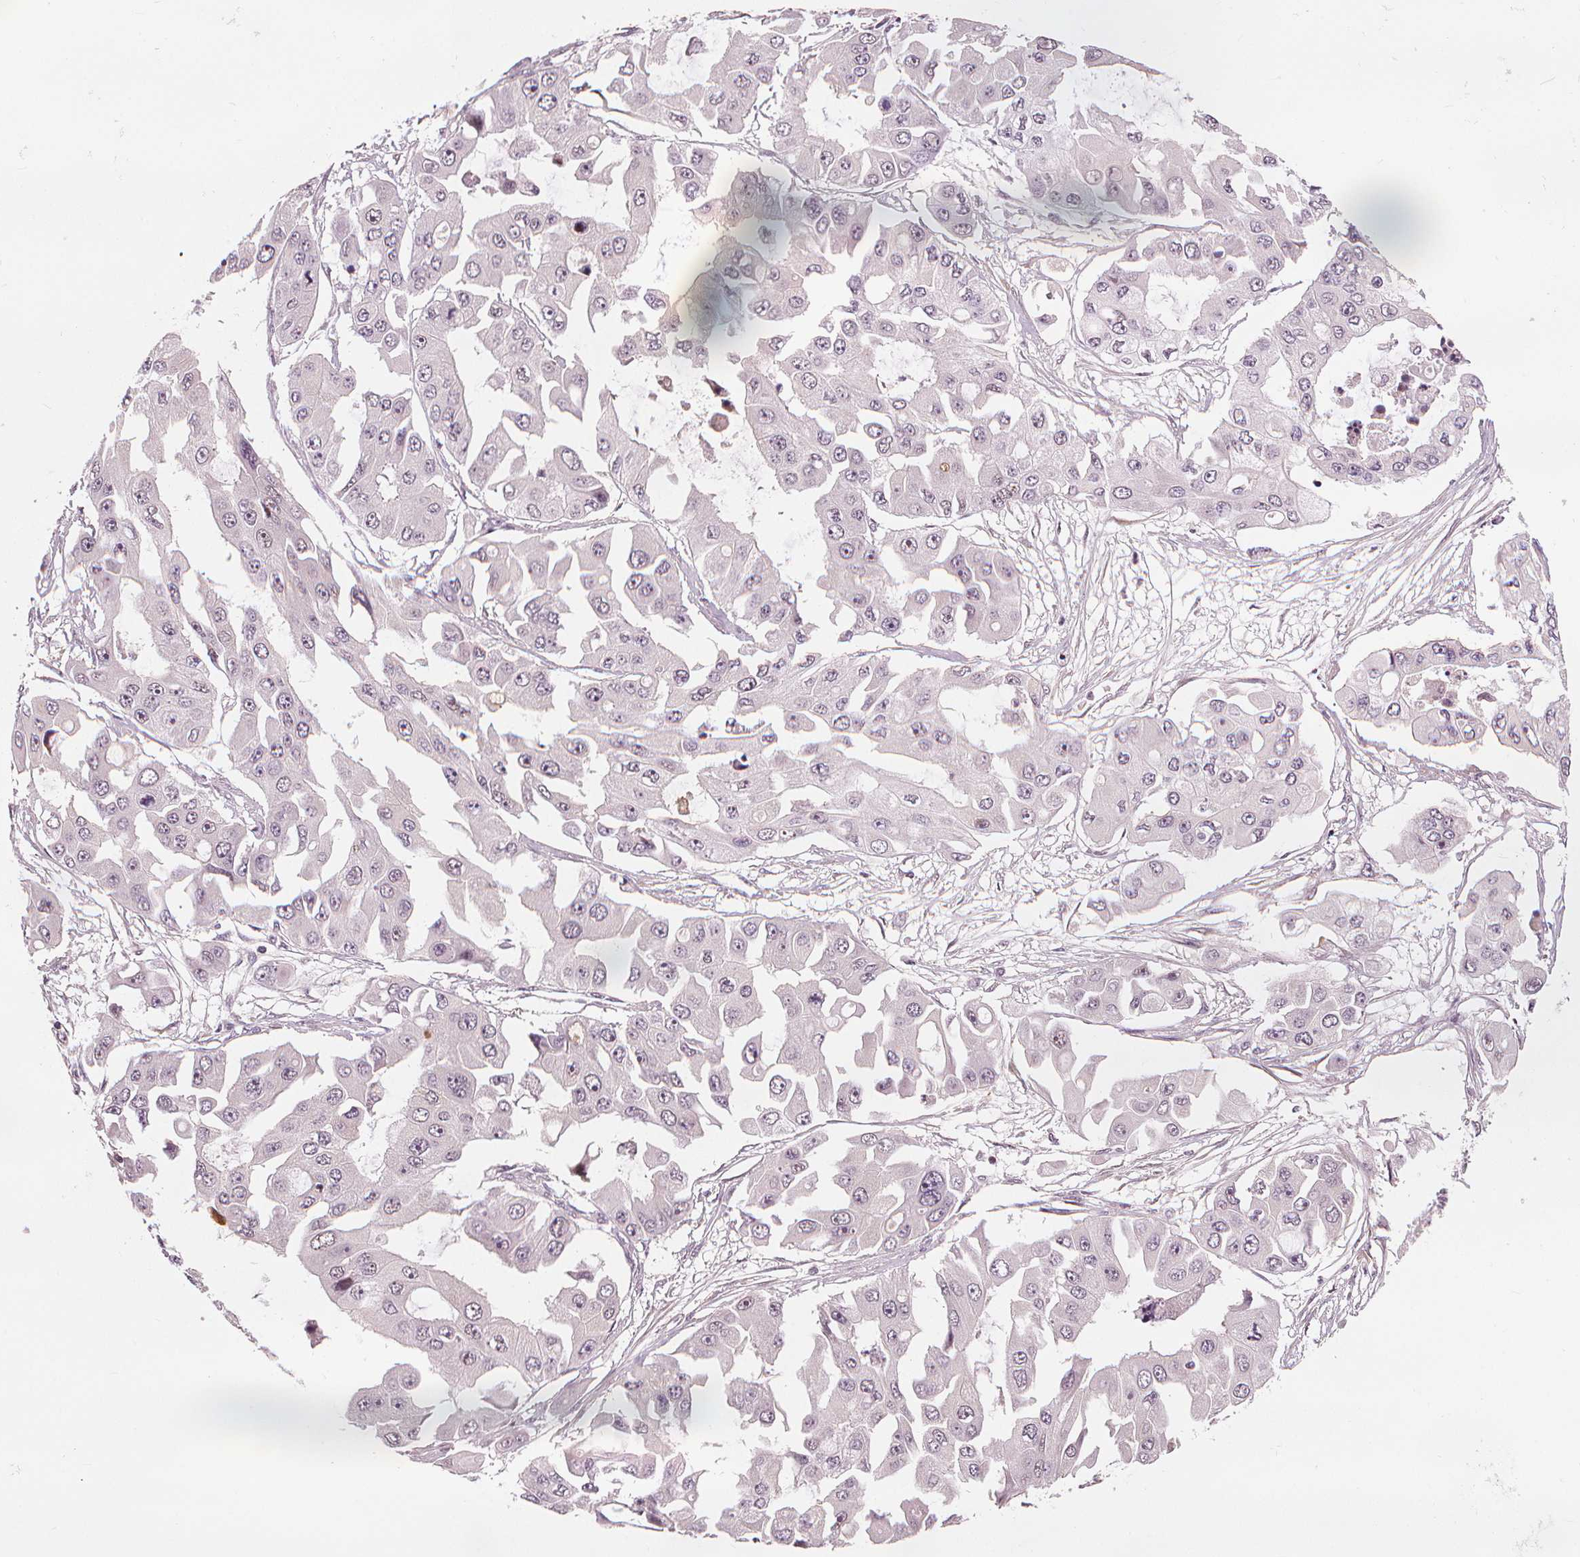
{"staining": {"intensity": "negative", "quantity": "none", "location": "none"}, "tissue": "ovarian cancer", "cell_type": "Tumor cells", "image_type": "cancer", "snomed": [{"axis": "morphology", "description": "Cystadenocarcinoma, serous, NOS"}, {"axis": "topography", "description": "Ovary"}], "caption": "Ovarian cancer (serous cystadenocarcinoma) was stained to show a protein in brown. There is no significant expression in tumor cells. (DAB (3,3'-diaminobenzidine) immunohistochemistry visualized using brightfield microscopy, high magnification).", "gene": "SLC34A1", "patient": {"sex": "female", "age": 56}}